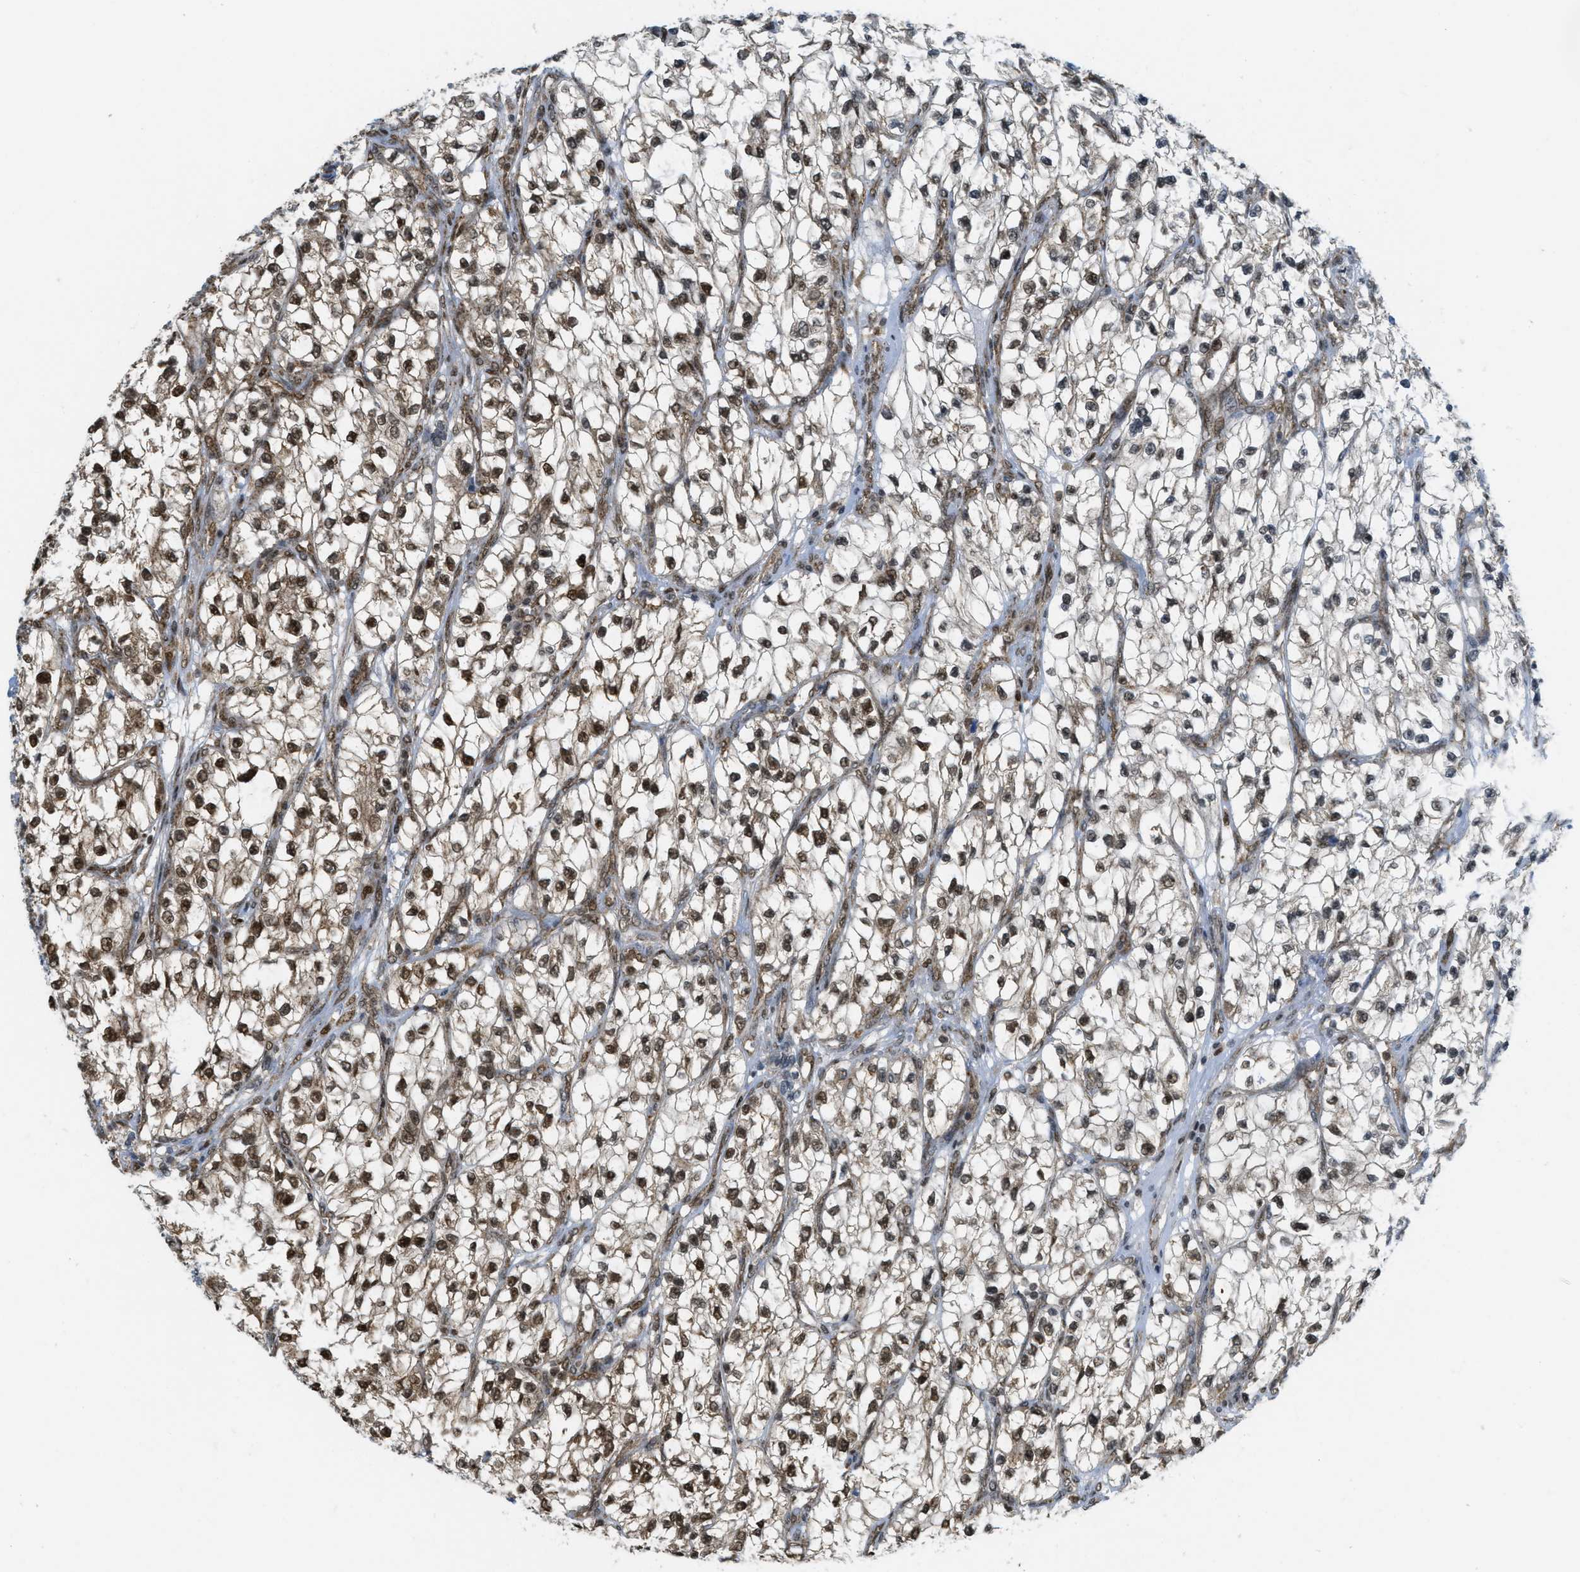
{"staining": {"intensity": "strong", "quantity": "25%-75%", "location": "nuclear"}, "tissue": "renal cancer", "cell_type": "Tumor cells", "image_type": "cancer", "snomed": [{"axis": "morphology", "description": "Adenocarcinoma, NOS"}, {"axis": "topography", "description": "Kidney"}], "caption": "Renal cancer (adenocarcinoma) tissue shows strong nuclear expression in approximately 25%-75% of tumor cells, visualized by immunohistochemistry.", "gene": "TNPO1", "patient": {"sex": "female", "age": 57}}